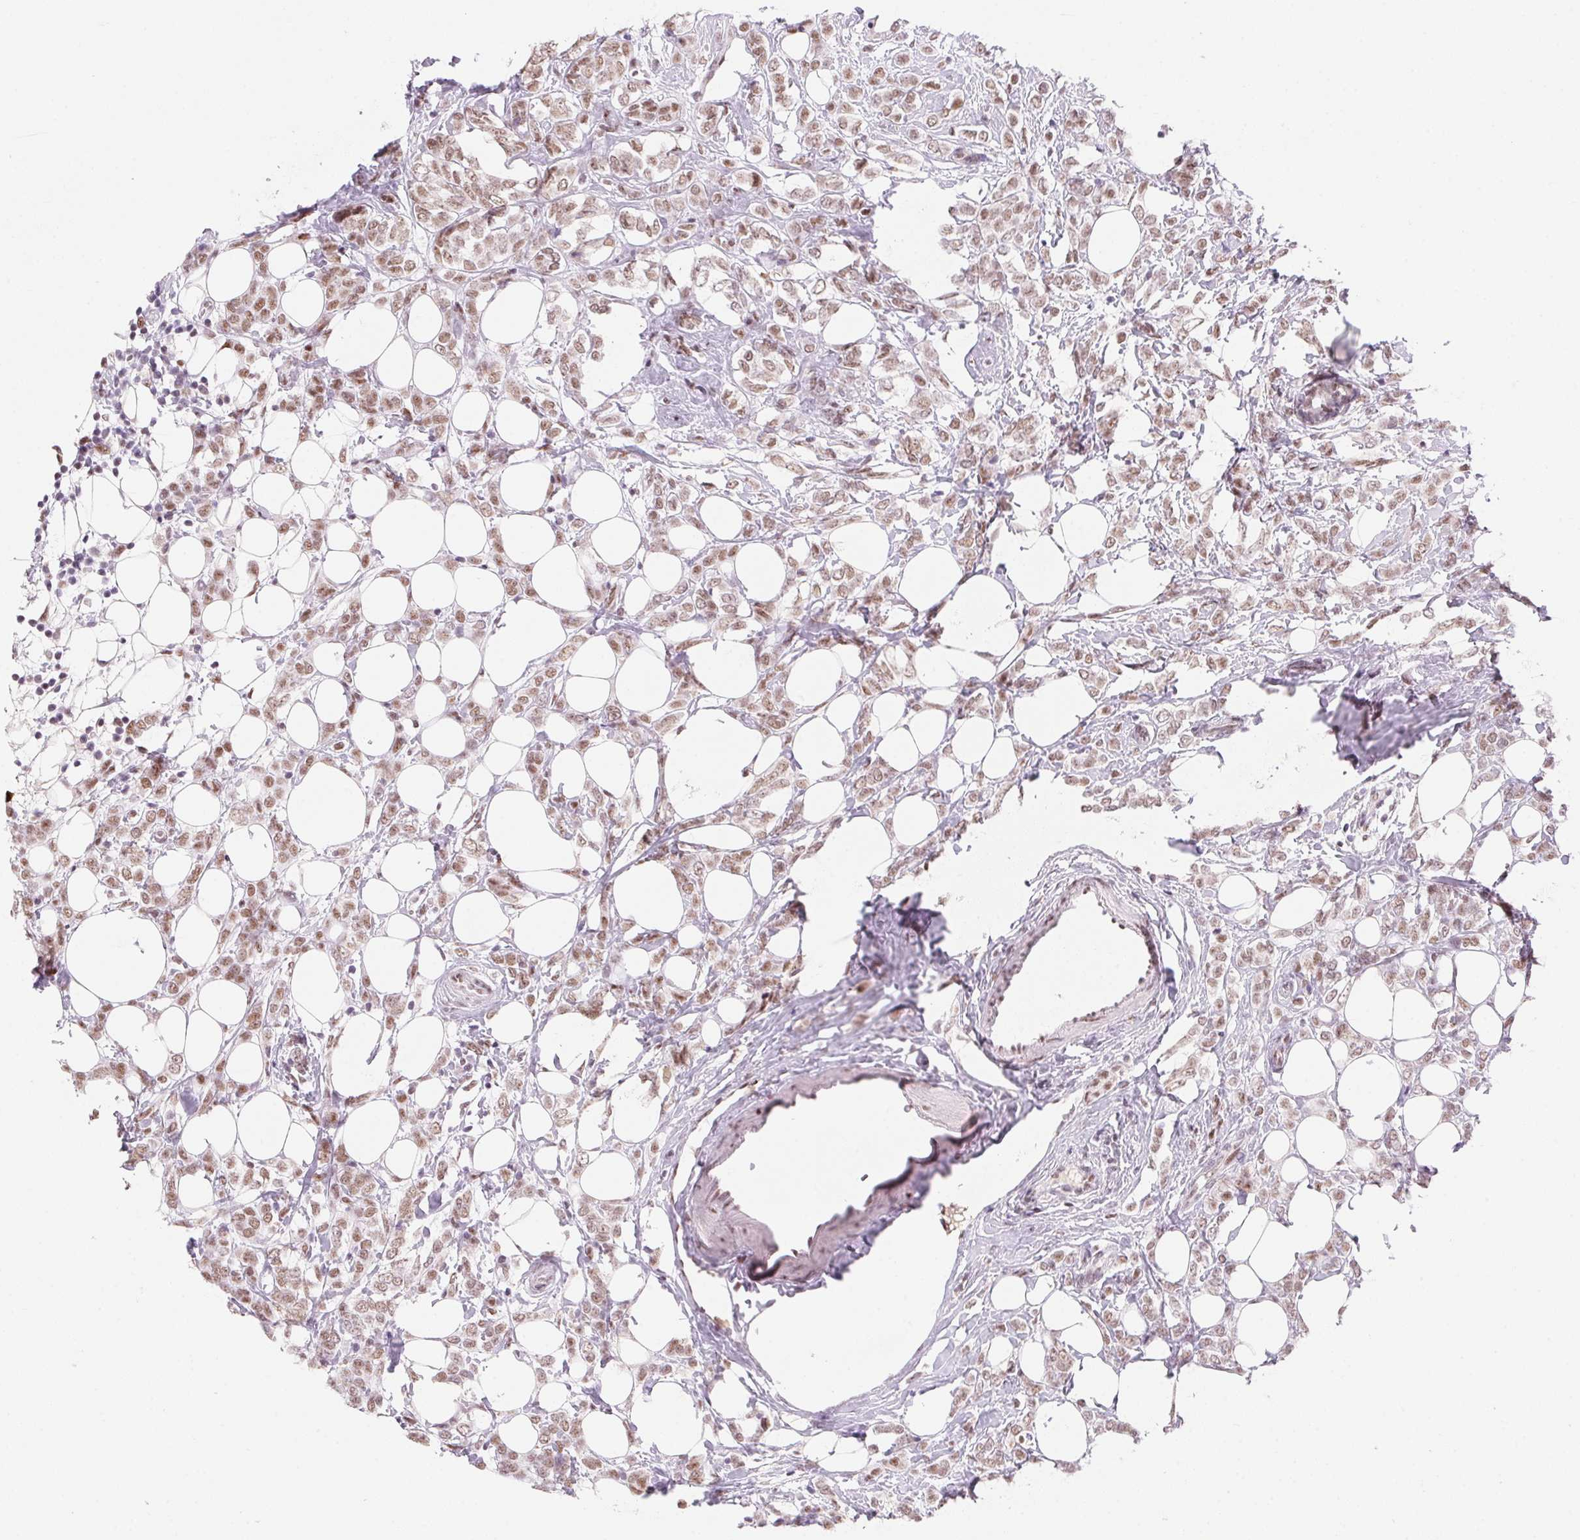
{"staining": {"intensity": "moderate", "quantity": ">75%", "location": "nuclear"}, "tissue": "breast cancer", "cell_type": "Tumor cells", "image_type": "cancer", "snomed": [{"axis": "morphology", "description": "Lobular carcinoma"}, {"axis": "topography", "description": "Breast"}], "caption": "Lobular carcinoma (breast) was stained to show a protein in brown. There is medium levels of moderate nuclear positivity in approximately >75% of tumor cells.", "gene": "DPPA5", "patient": {"sex": "female", "age": 49}}